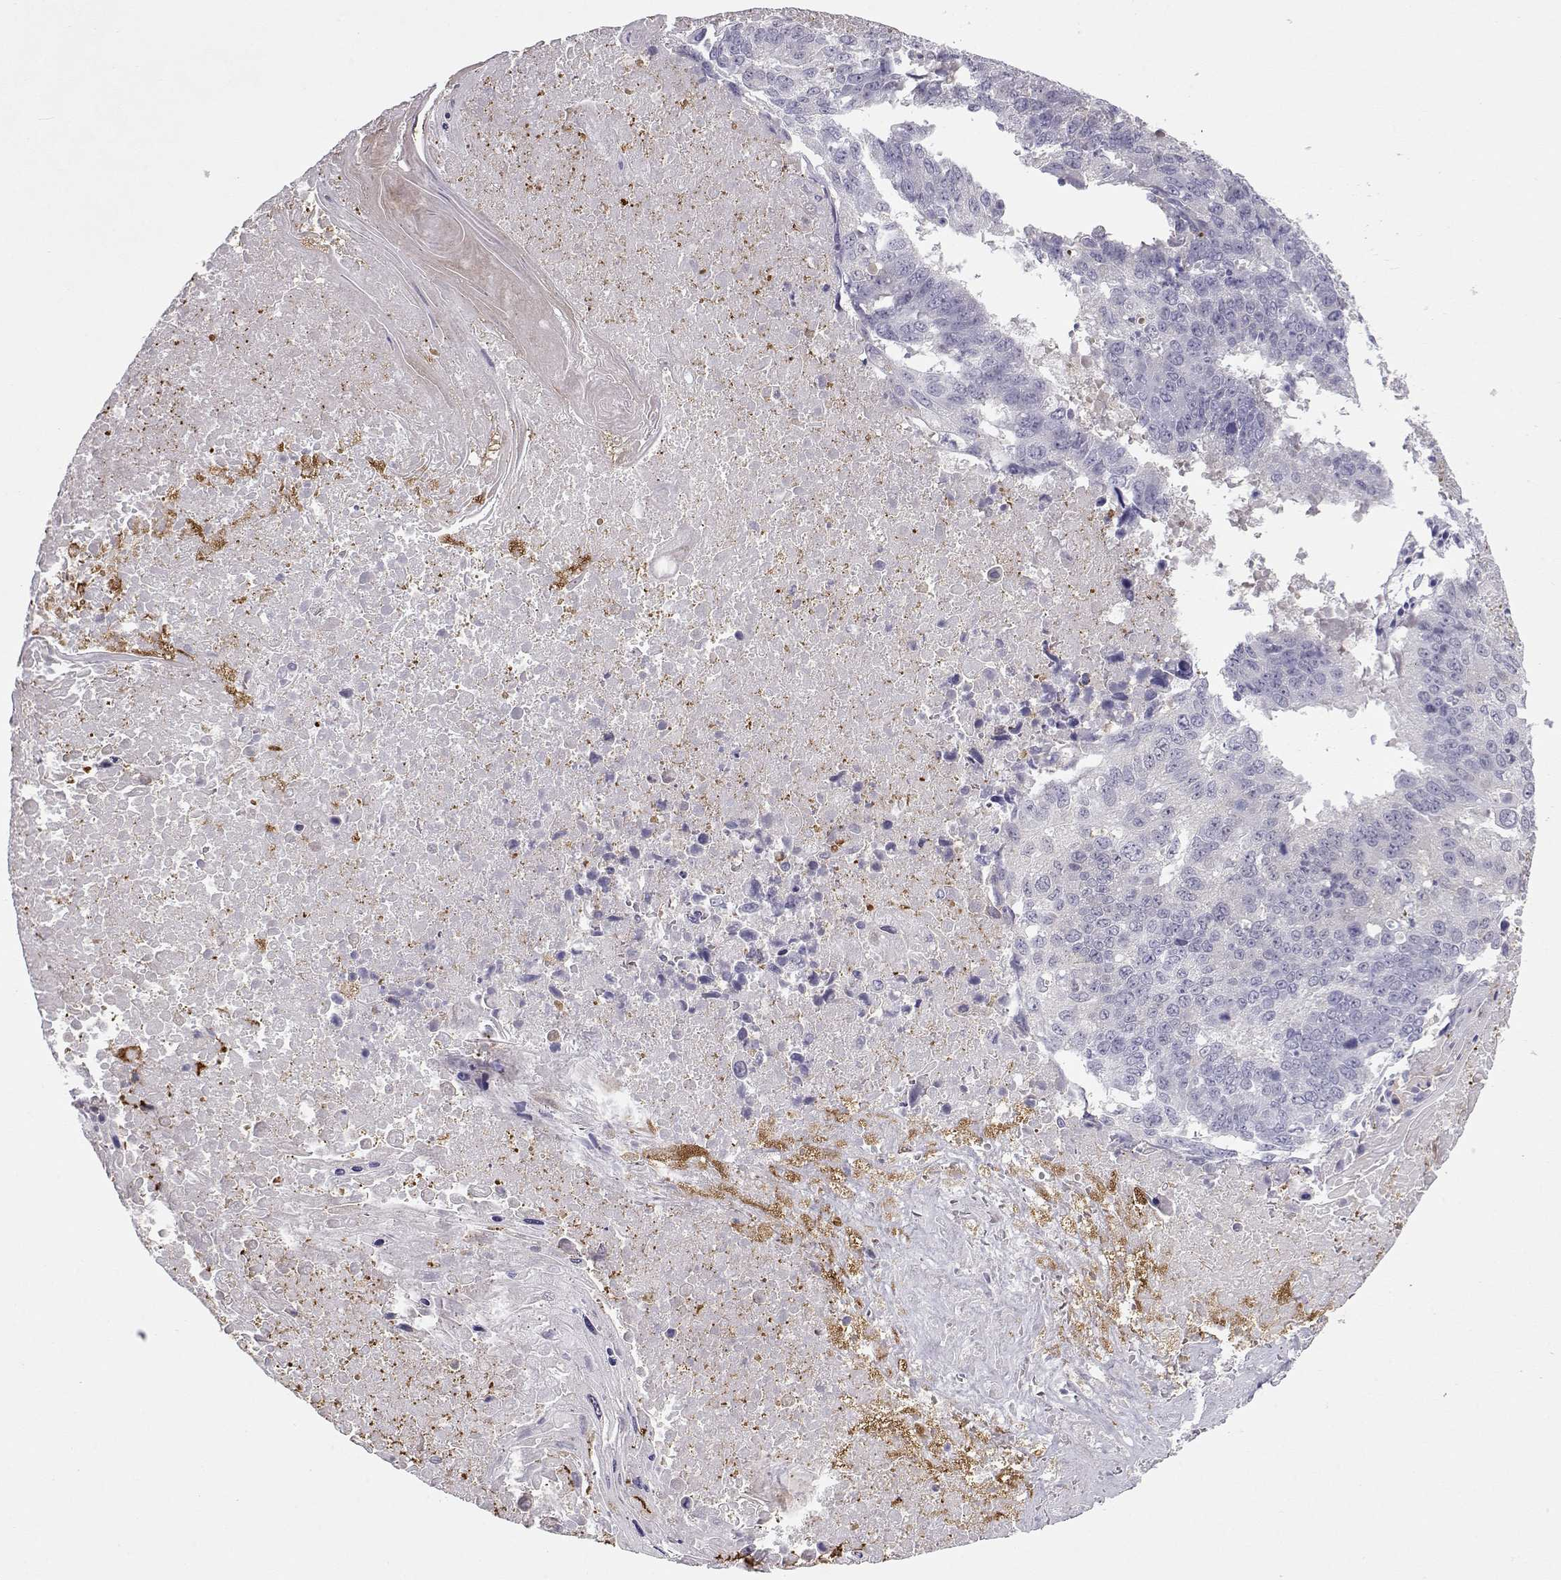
{"staining": {"intensity": "negative", "quantity": "none", "location": "none"}, "tissue": "lung cancer", "cell_type": "Tumor cells", "image_type": "cancer", "snomed": [{"axis": "morphology", "description": "Squamous cell carcinoma, NOS"}, {"axis": "topography", "description": "Lung"}], "caption": "Immunohistochemistry (IHC) histopathology image of lung cancer stained for a protein (brown), which exhibits no staining in tumor cells. Nuclei are stained in blue.", "gene": "NPVF", "patient": {"sex": "male", "age": 73}}